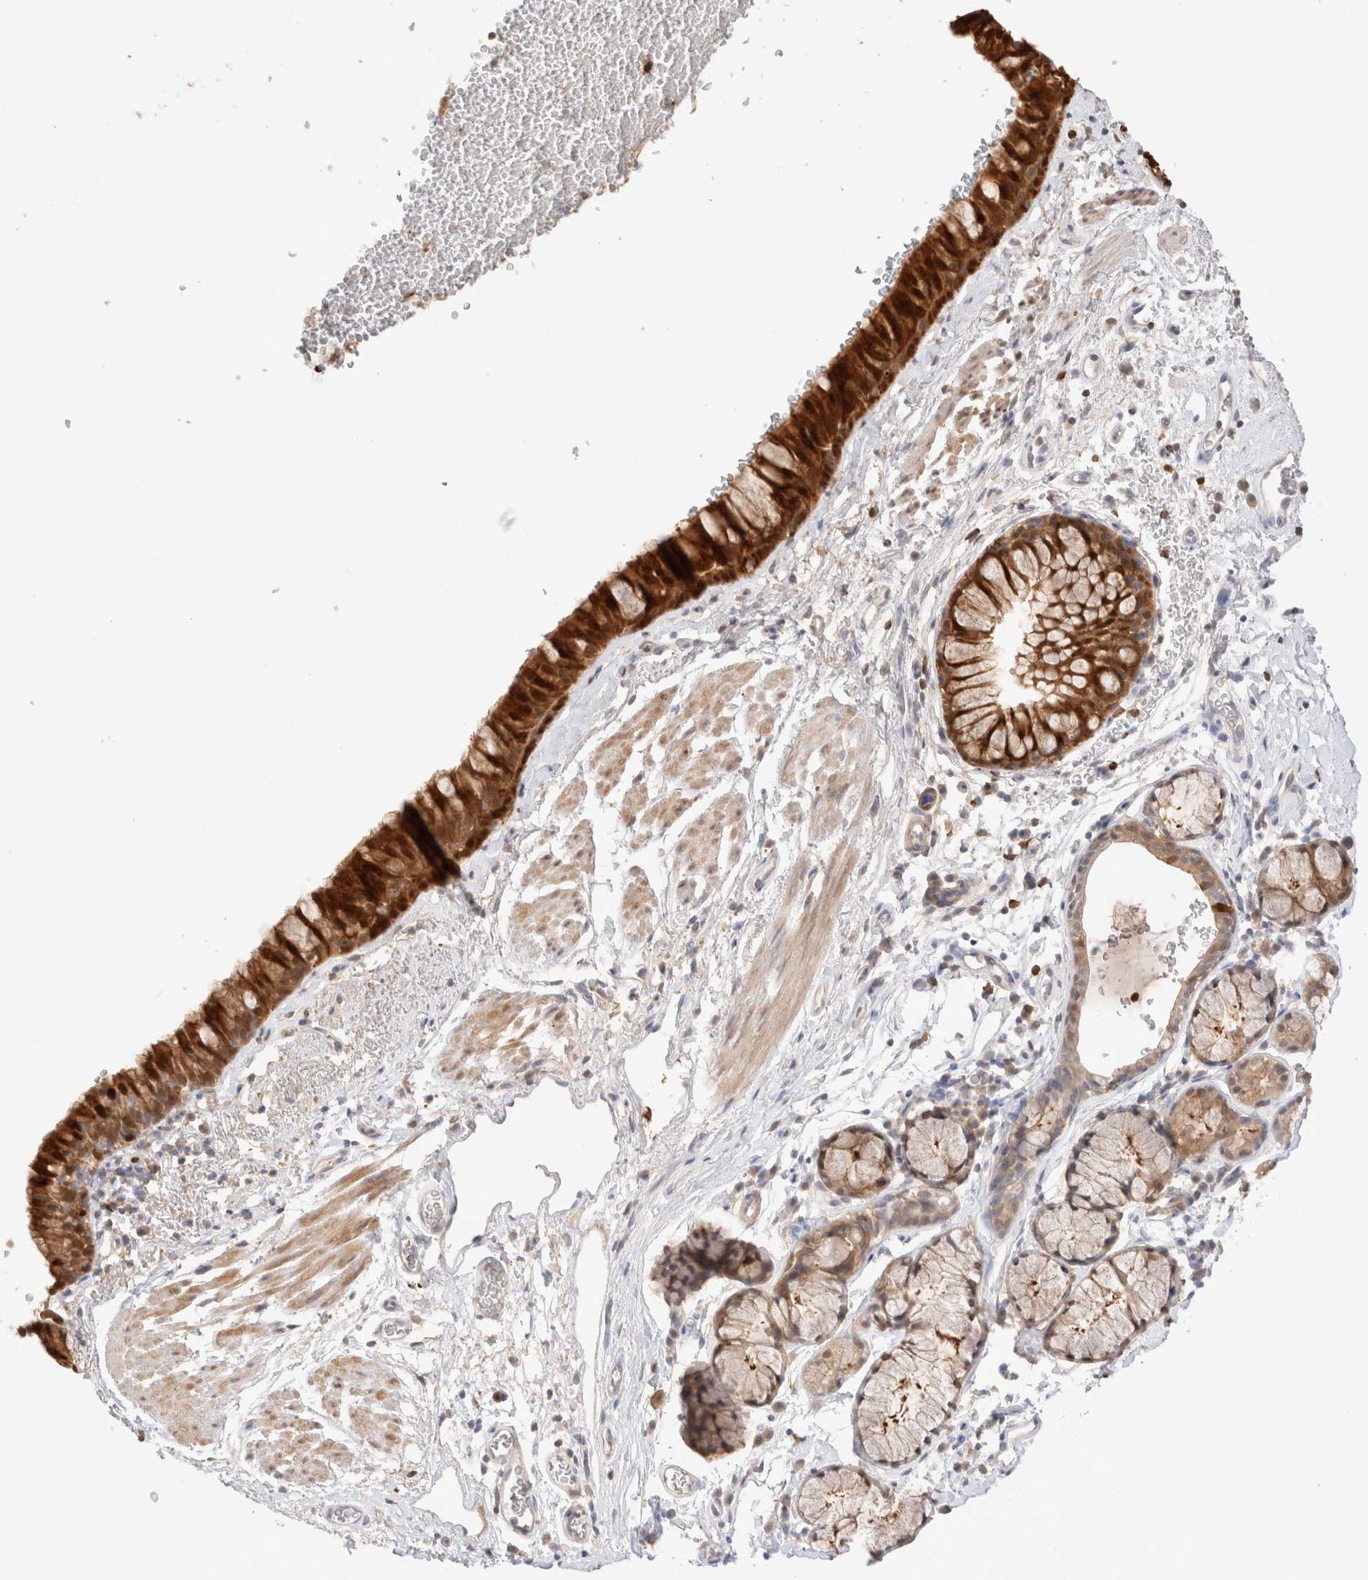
{"staining": {"intensity": "strong", "quantity": ">75%", "location": "cytoplasmic/membranous,nuclear"}, "tissue": "bronchus", "cell_type": "Respiratory epithelial cells", "image_type": "normal", "snomed": [{"axis": "morphology", "description": "Normal tissue, NOS"}, {"axis": "topography", "description": "Cartilage tissue"}, {"axis": "topography", "description": "Bronchus"}], "caption": "Immunohistochemistry of normal human bronchus demonstrates high levels of strong cytoplasmic/membranous,nuclear staining in about >75% of respiratory epithelial cells.", "gene": "STARD10", "patient": {"sex": "female", "age": 53}}